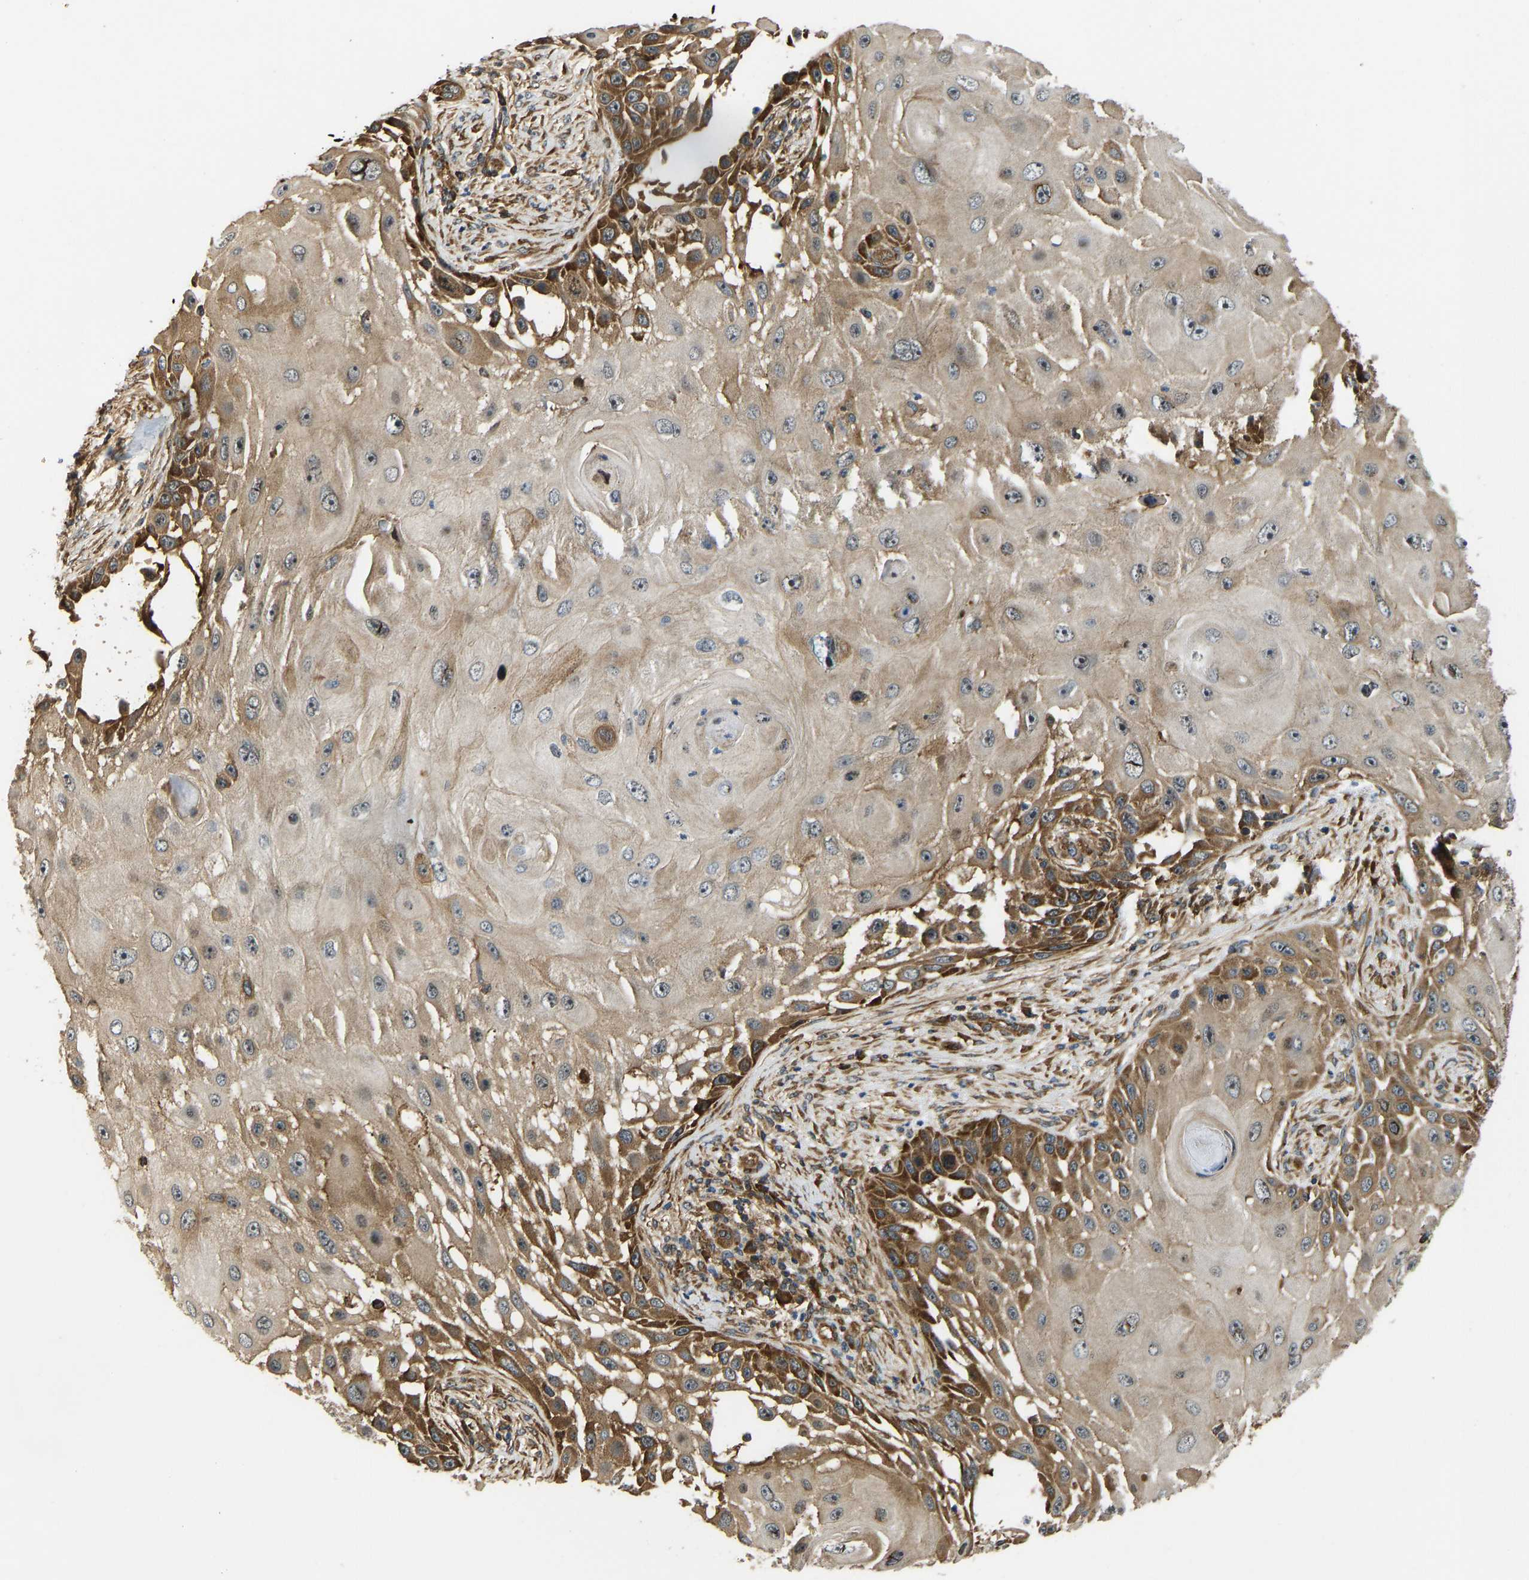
{"staining": {"intensity": "strong", "quantity": "25%-75%", "location": "cytoplasmic/membranous"}, "tissue": "skin cancer", "cell_type": "Tumor cells", "image_type": "cancer", "snomed": [{"axis": "morphology", "description": "Squamous cell carcinoma, NOS"}, {"axis": "topography", "description": "Skin"}], "caption": "High-power microscopy captured an IHC image of skin cancer (squamous cell carcinoma), revealing strong cytoplasmic/membranous staining in approximately 25%-75% of tumor cells.", "gene": "RASGRF2", "patient": {"sex": "female", "age": 44}}